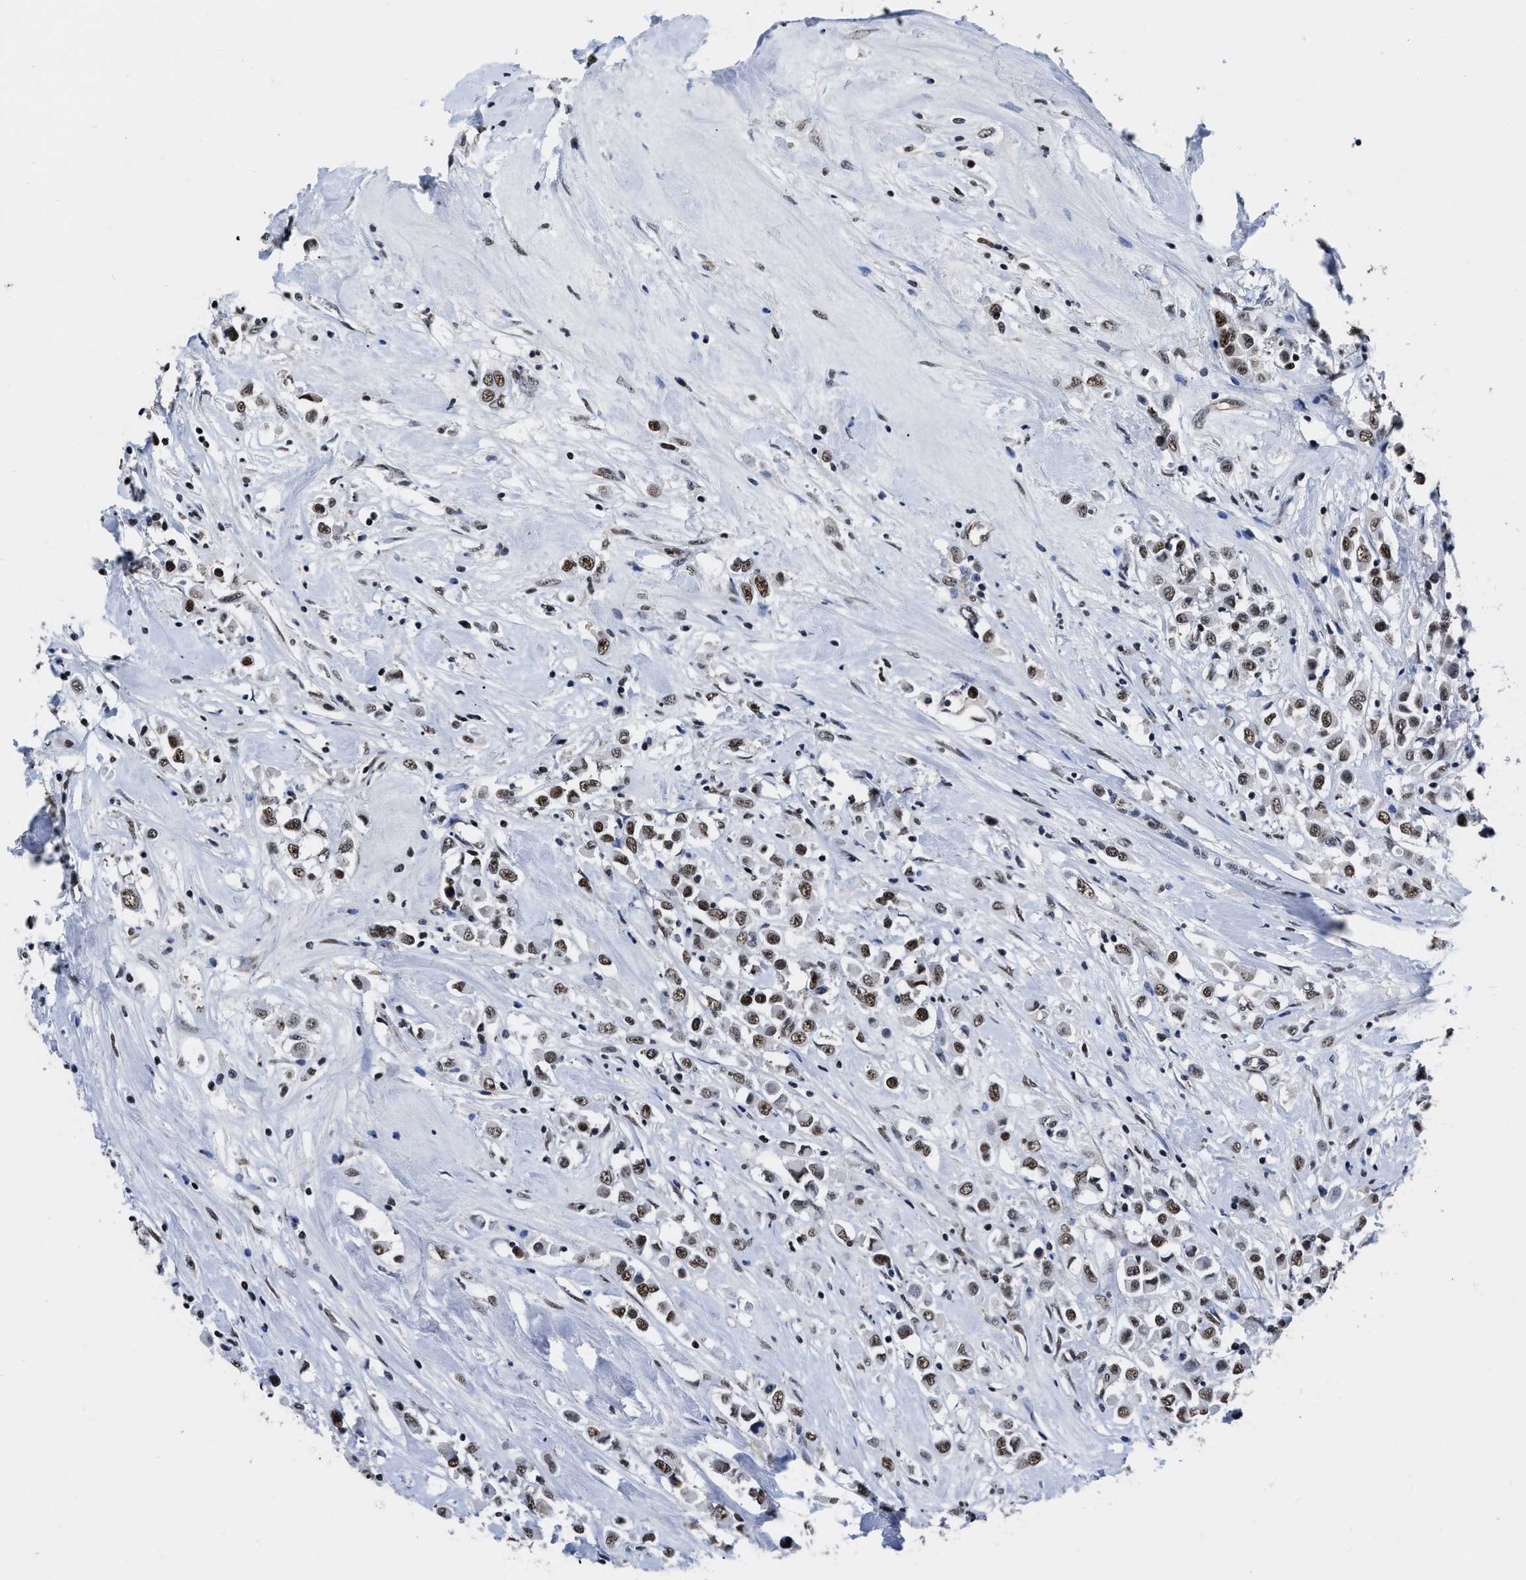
{"staining": {"intensity": "moderate", "quantity": ">75%", "location": "nuclear"}, "tissue": "breast cancer", "cell_type": "Tumor cells", "image_type": "cancer", "snomed": [{"axis": "morphology", "description": "Duct carcinoma"}, {"axis": "topography", "description": "Breast"}], "caption": "Breast cancer was stained to show a protein in brown. There is medium levels of moderate nuclear positivity in about >75% of tumor cells.", "gene": "CCNE1", "patient": {"sex": "female", "age": 61}}